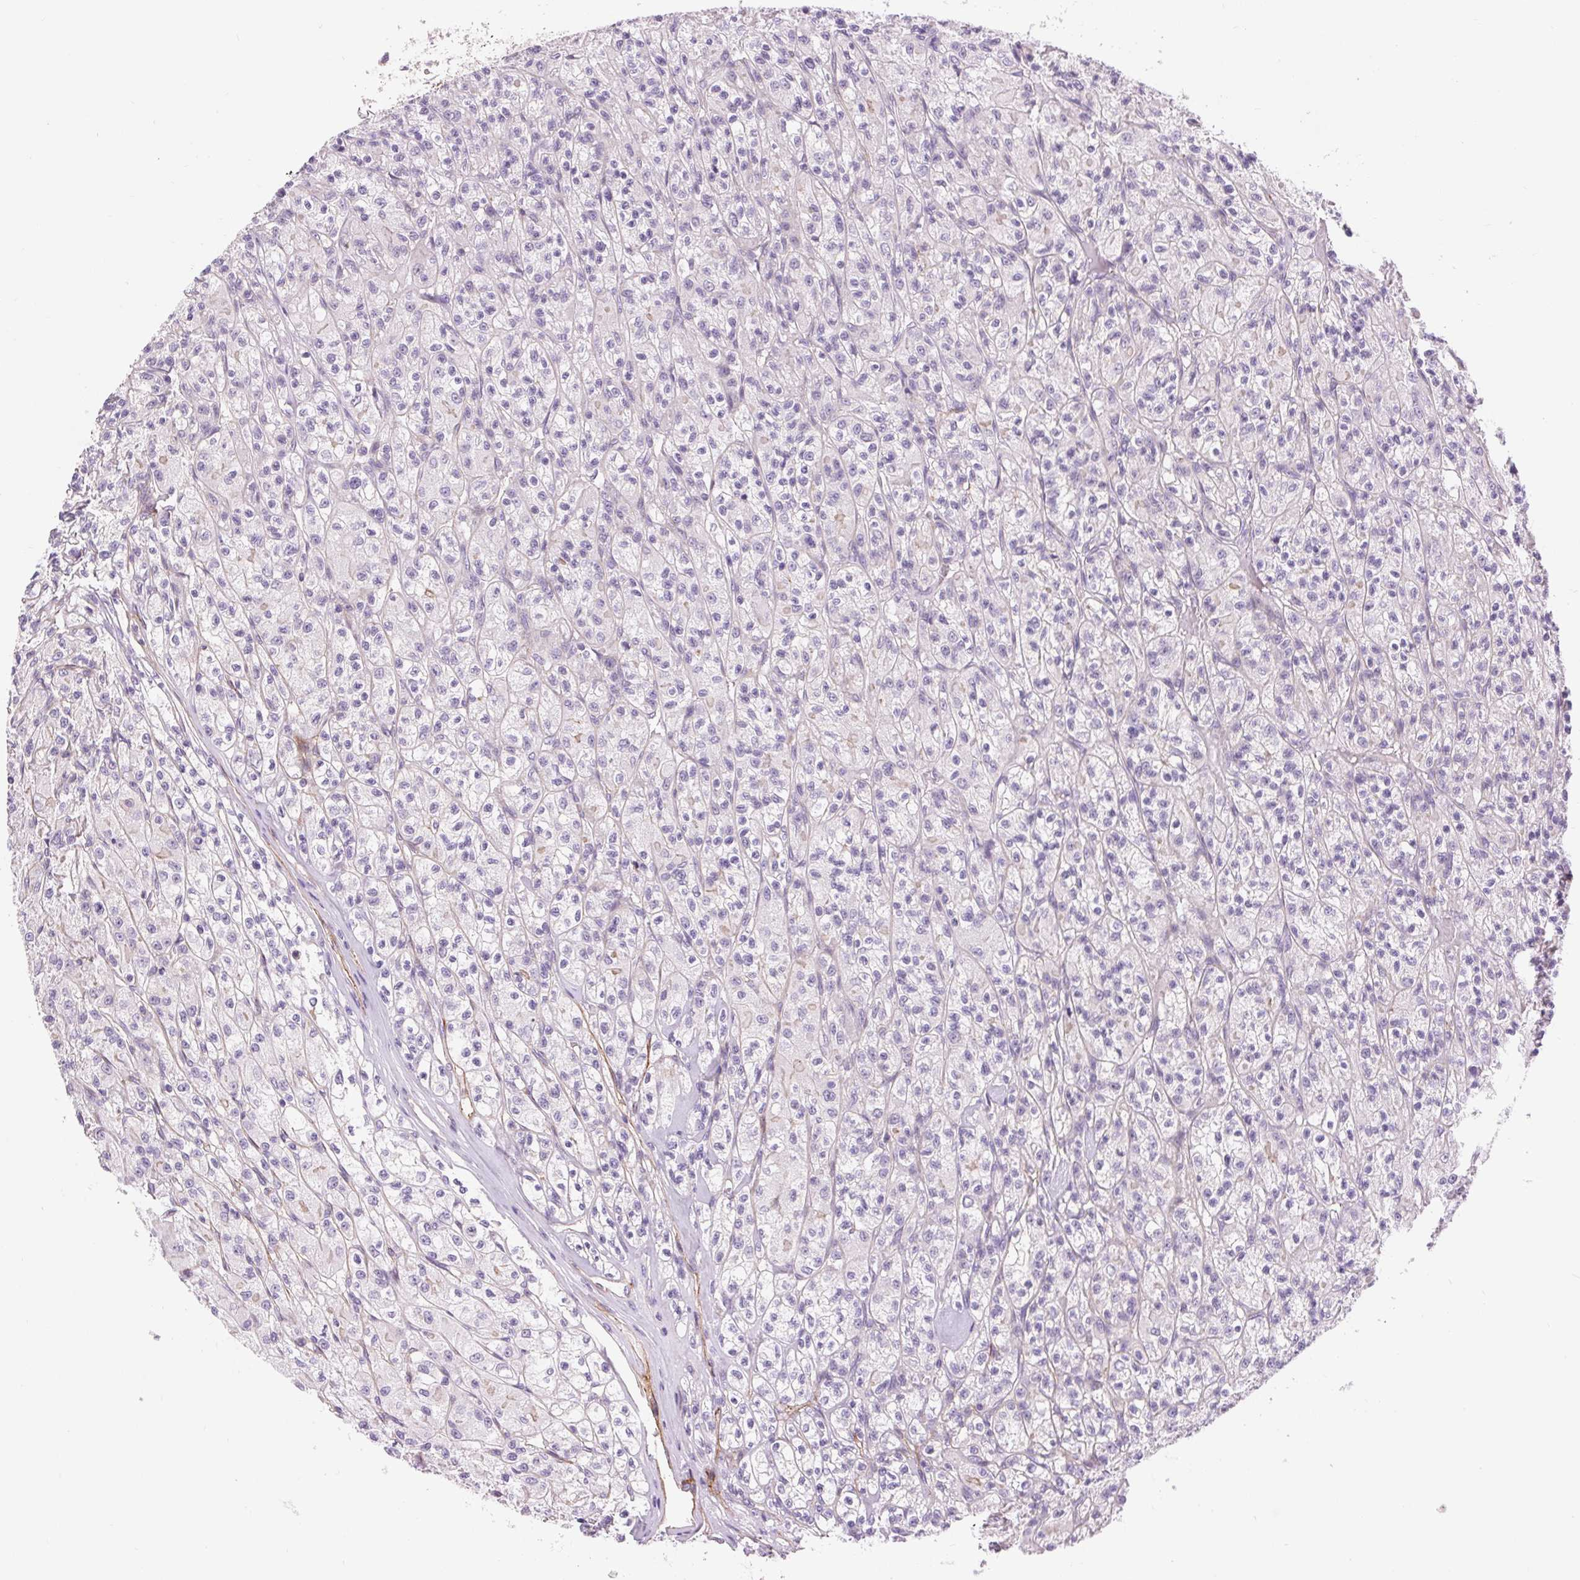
{"staining": {"intensity": "negative", "quantity": "none", "location": "none"}, "tissue": "renal cancer", "cell_type": "Tumor cells", "image_type": "cancer", "snomed": [{"axis": "morphology", "description": "Adenocarcinoma, NOS"}, {"axis": "topography", "description": "Kidney"}], "caption": "The micrograph exhibits no staining of tumor cells in renal adenocarcinoma. (Brightfield microscopy of DAB IHC at high magnification).", "gene": "DIXDC1", "patient": {"sex": "female", "age": 70}}